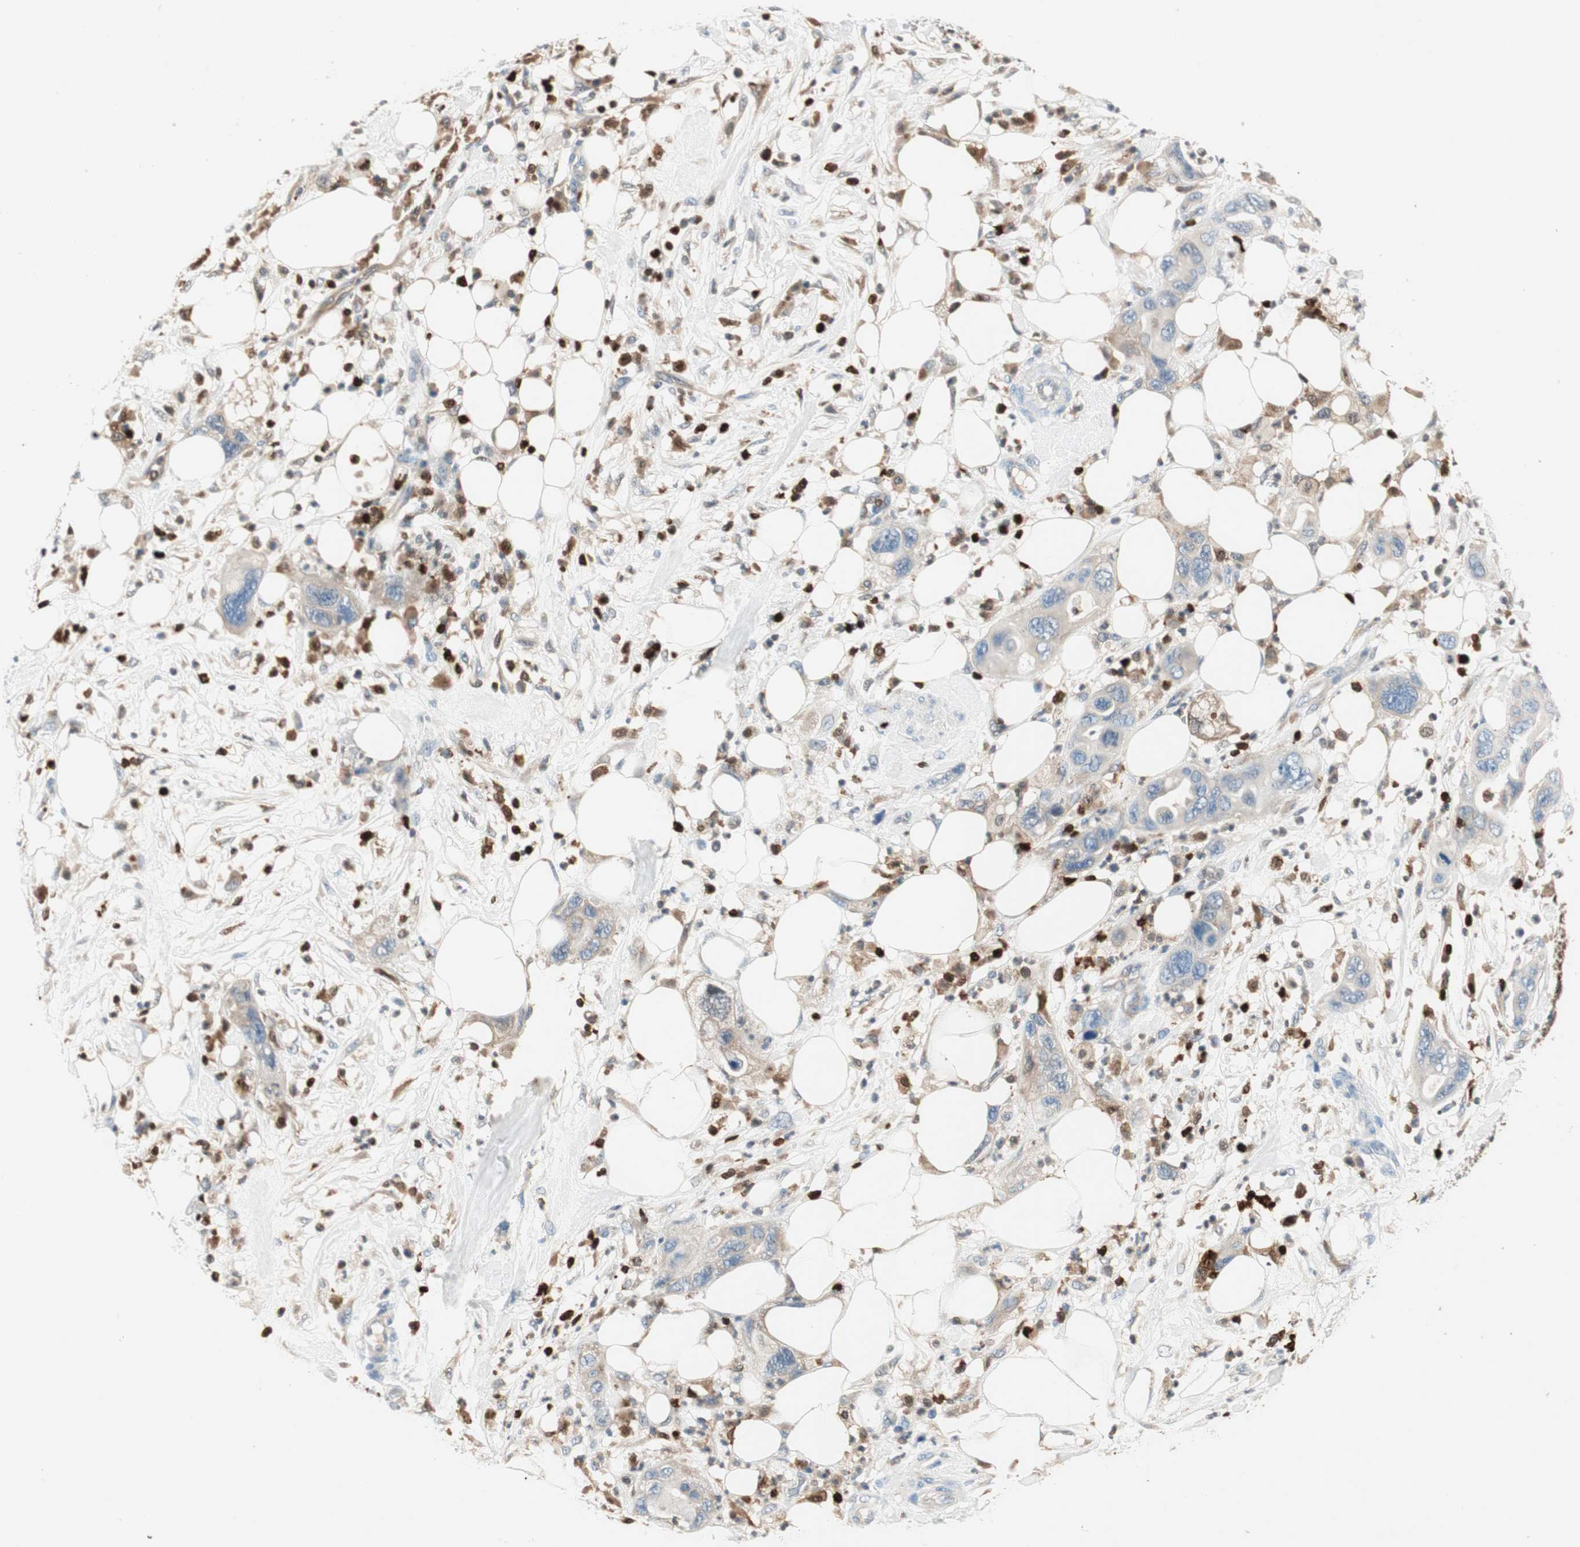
{"staining": {"intensity": "weak", "quantity": "<25%", "location": "cytoplasmic/membranous"}, "tissue": "pancreatic cancer", "cell_type": "Tumor cells", "image_type": "cancer", "snomed": [{"axis": "morphology", "description": "Adenocarcinoma, NOS"}, {"axis": "topography", "description": "Pancreas"}], "caption": "This is an IHC image of human adenocarcinoma (pancreatic). There is no expression in tumor cells.", "gene": "COTL1", "patient": {"sex": "female", "age": 71}}